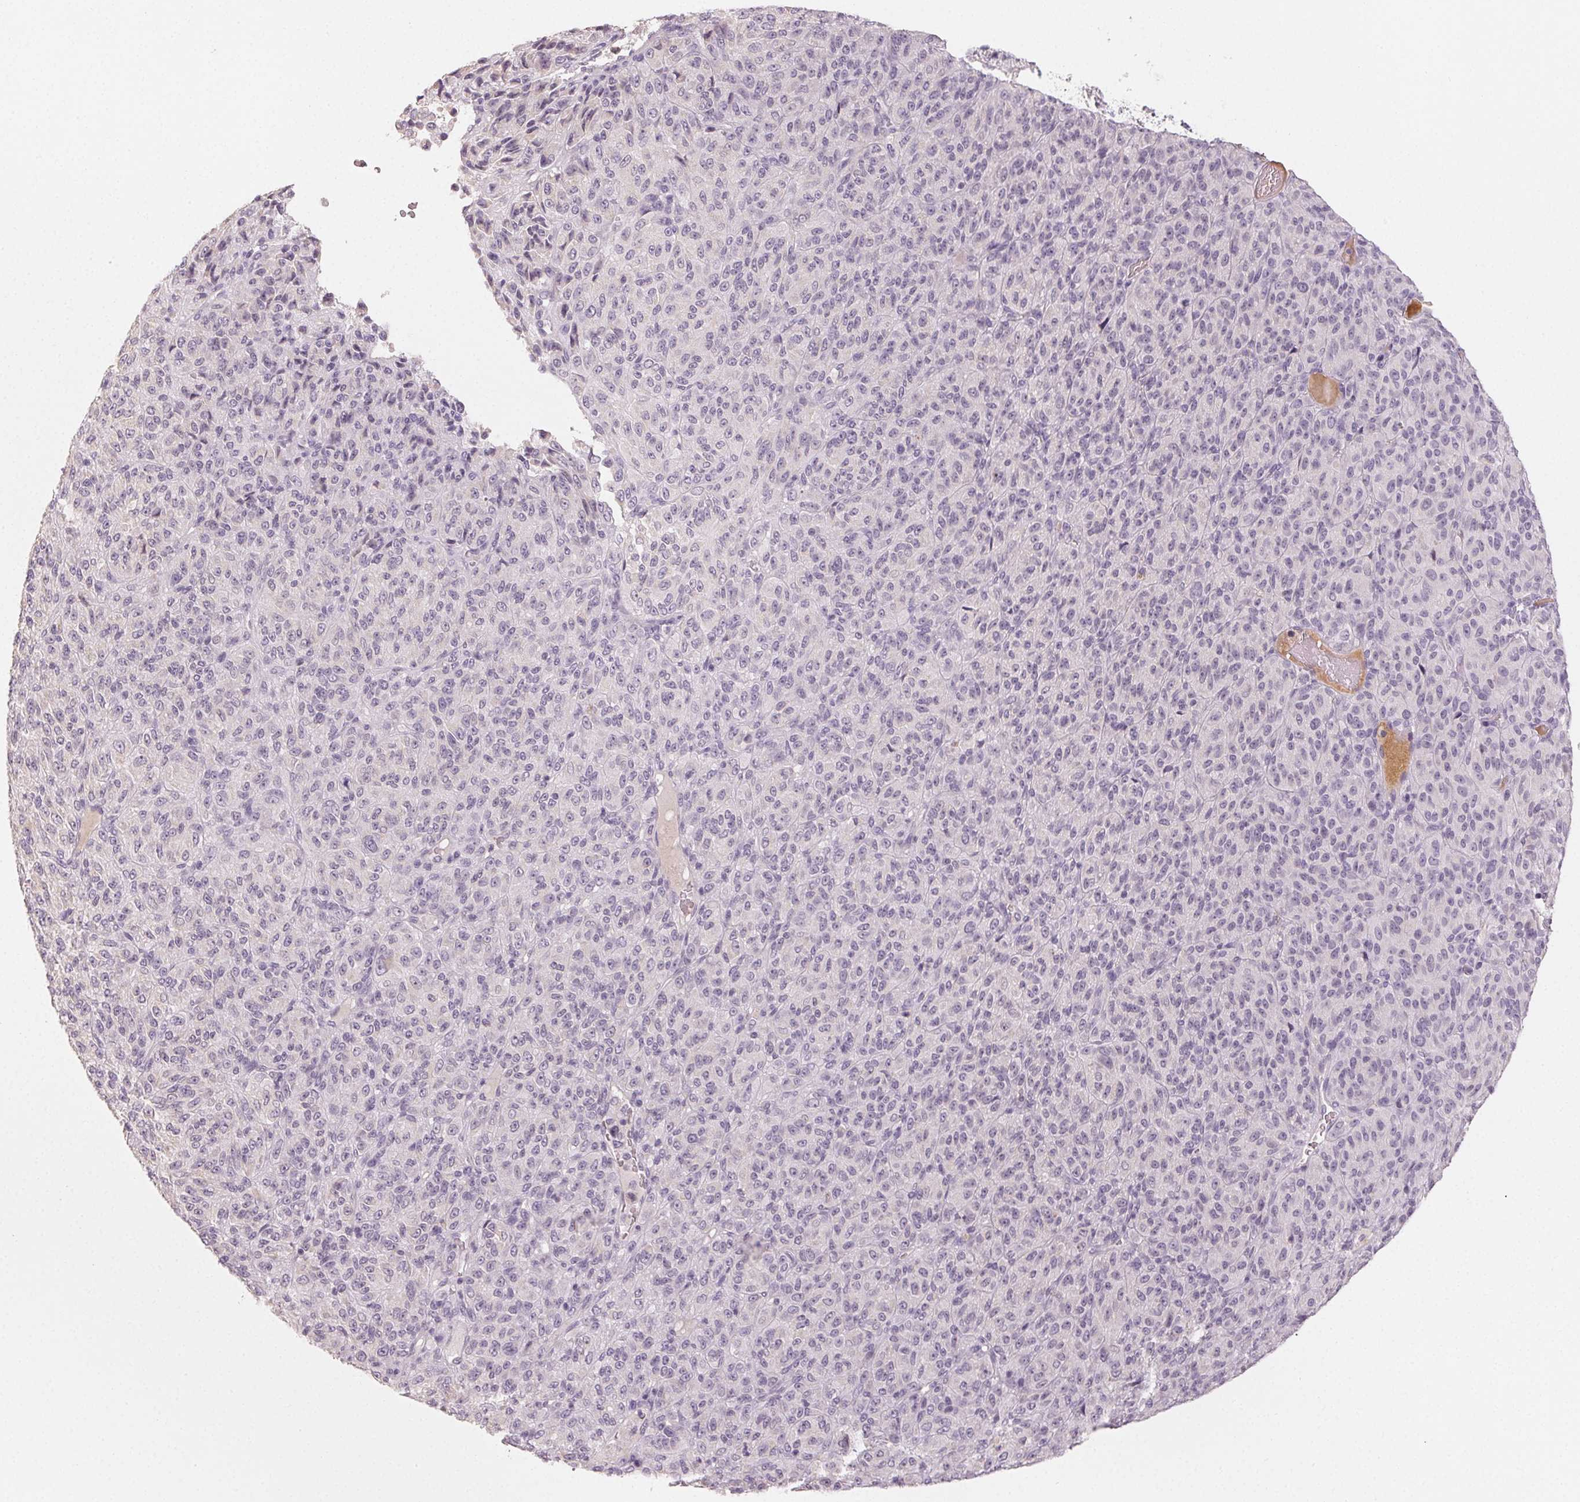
{"staining": {"intensity": "negative", "quantity": "none", "location": "none"}, "tissue": "melanoma", "cell_type": "Tumor cells", "image_type": "cancer", "snomed": [{"axis": "morphology", "description": "Malignant melanoma, Metastatic site"}, {"axis": "topography", "description": "Brain"}], "caption": "This micrograph is of melanoma stained with IHC to label a protein in brown with the nuclei are counter-stained blue. There is no positivity in tumor cells.", "gene": "LVRN", "patient": {"sex": "female", "age": 56}}